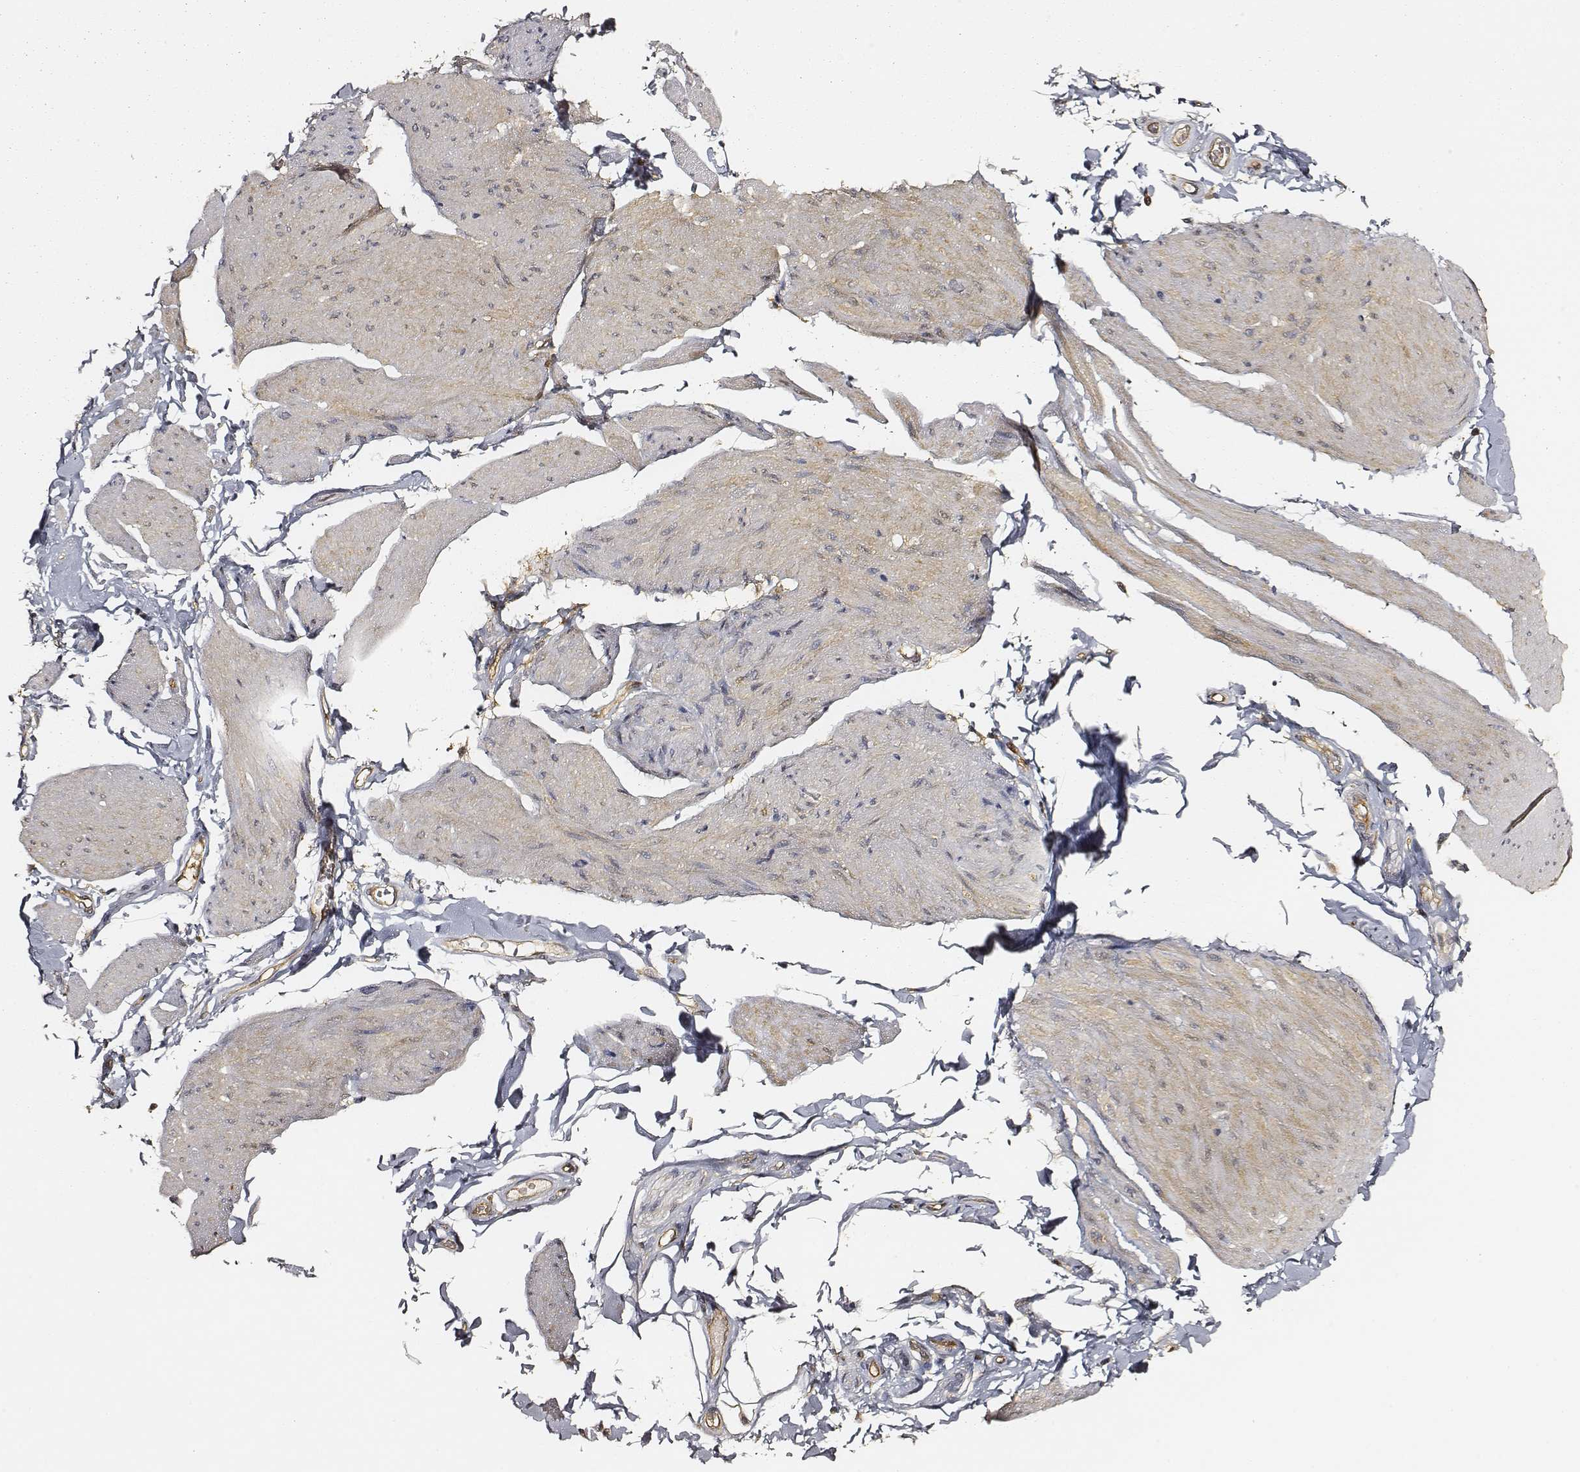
{"staining": {"intensity": "moderate", "quantity": "<25%", "location": "cytoplasmic/membranous"}, "tissue": "smooth muscle", "cell_type": "Smooth muscle cells", "image_type": "normal", "snomed": [{"axis": "morphology", "description": "Normal tissue, NOS"}, {"axis": "topography", "description": "Adipose tissue"}, {"axis": "topography", "description": "Smooth muscle"}, {"axis": "topography", "description": "Peripheral nerve tissue"}], "caption": "Smooth muscle stained with IHC displays moderate cytoplasmic/membranous expression in about <25% of smooth muscle cells. Immunohistochemistry stains the protein of interest in brown and the nuclei are stained blue.", "gene": "CARS1", "patient": {"sex": "male", "age": 83}}